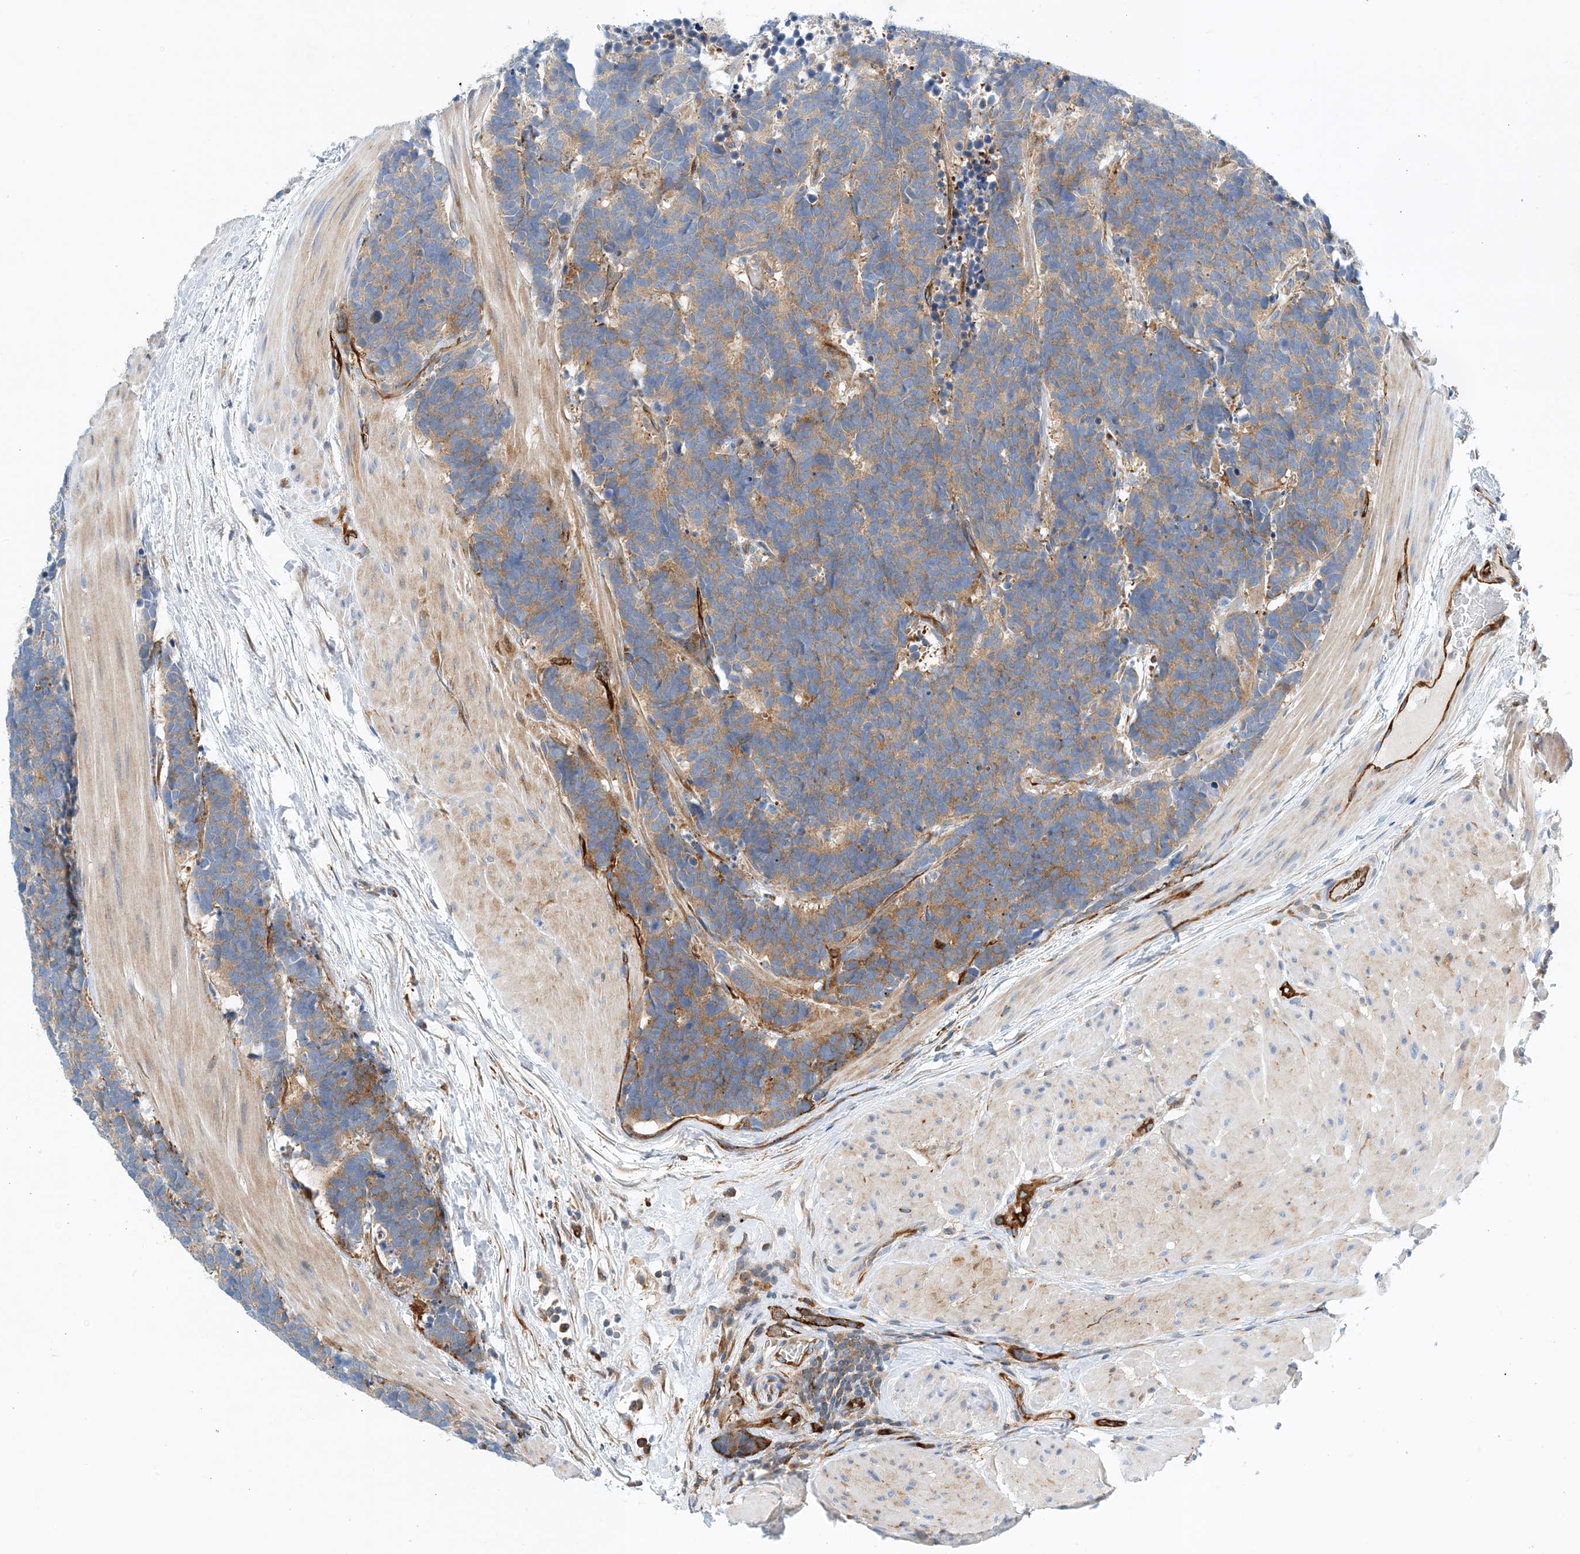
{"staining": {"intensity": "moderate", "quantity": ">75%", "location": "cytoplasmic/membranous"}, "tissue": "carcinoid", "cell_type": "Tumor cells", "image_type": "cancer", "snomed": [{"axis": "morphology", "description": "Carcinoma, NOS"}, {"axis": "morphology", "description": "Carcinoid, malignant, NOS"}, {"axis": "topography", "description": "Urinary bladder"}], "caption": "Immunohistochemical staining of carcinoma shows medium levels of moderate cytoplasmic/membranous positivity in approximately >75% of tumor cells. The protein of interest is shown in brown color, while the nuclei are stained blue.", "gene": "PCDHA2", "patient": {"sex": "male", "age": 57}}